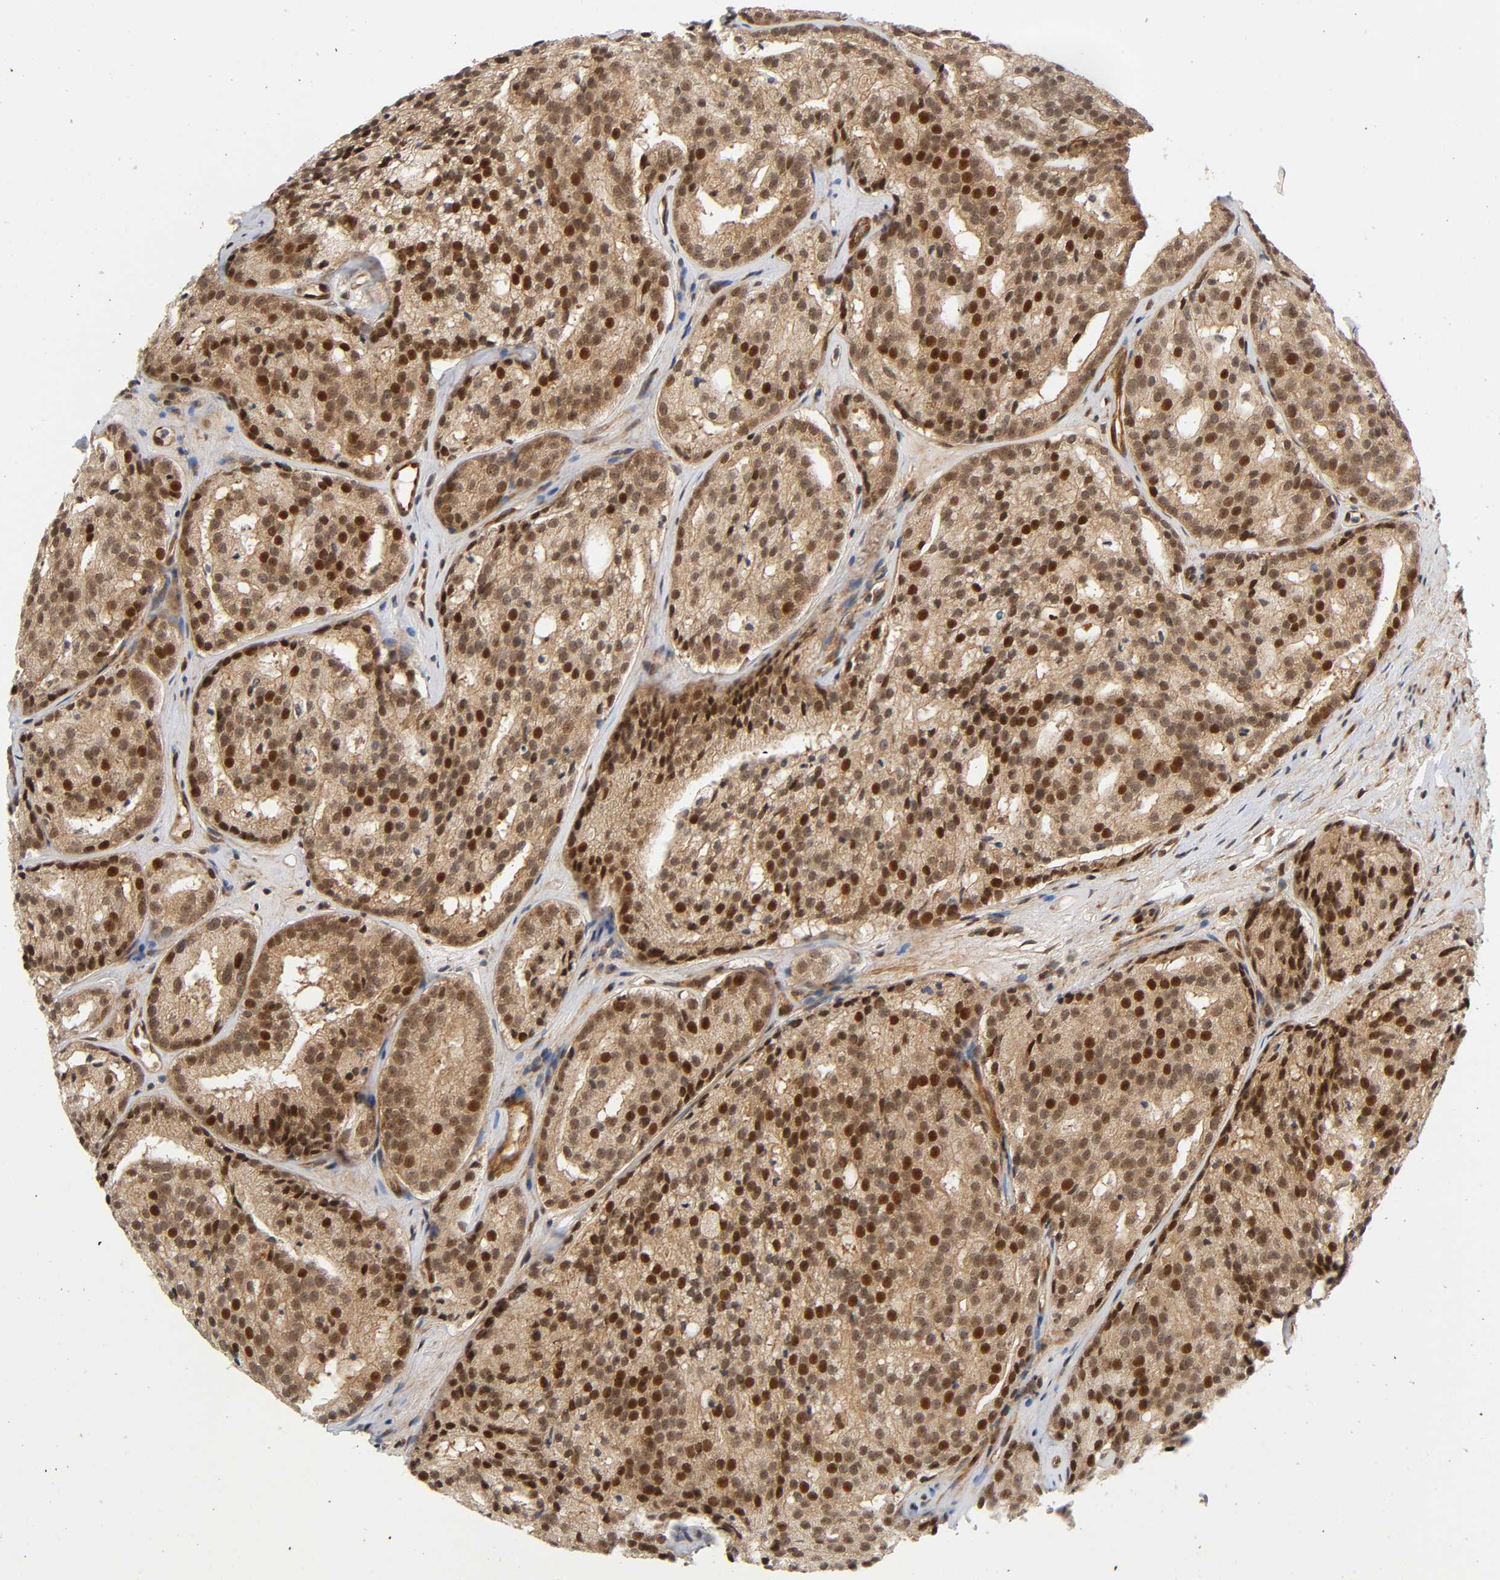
{"staining": {"intensity": "moderate", "quantity": ">75%", "location": "cytoplasmic/membranous,nuclear"}, "tissue": "prostate cancer", "cell_type": "Tumor cells", "image_type": "cancer", "snomed": [{"axis": "morphology", "description": "Adenocarcinoma, High grade"}, {"axis": "topography", "description": "Prostate"}], "caption": "High-power microscopy captured an immunohistochemistry histopathology image of high-grade adenocarcinoma (prostate), revealing moderate cytoplasmic/membranous and nuclear expression in approximately >75% of tumor cells.", "gene": "IQCJ-SCHIP1", "patient": {"sex": "male", "age": 64}}